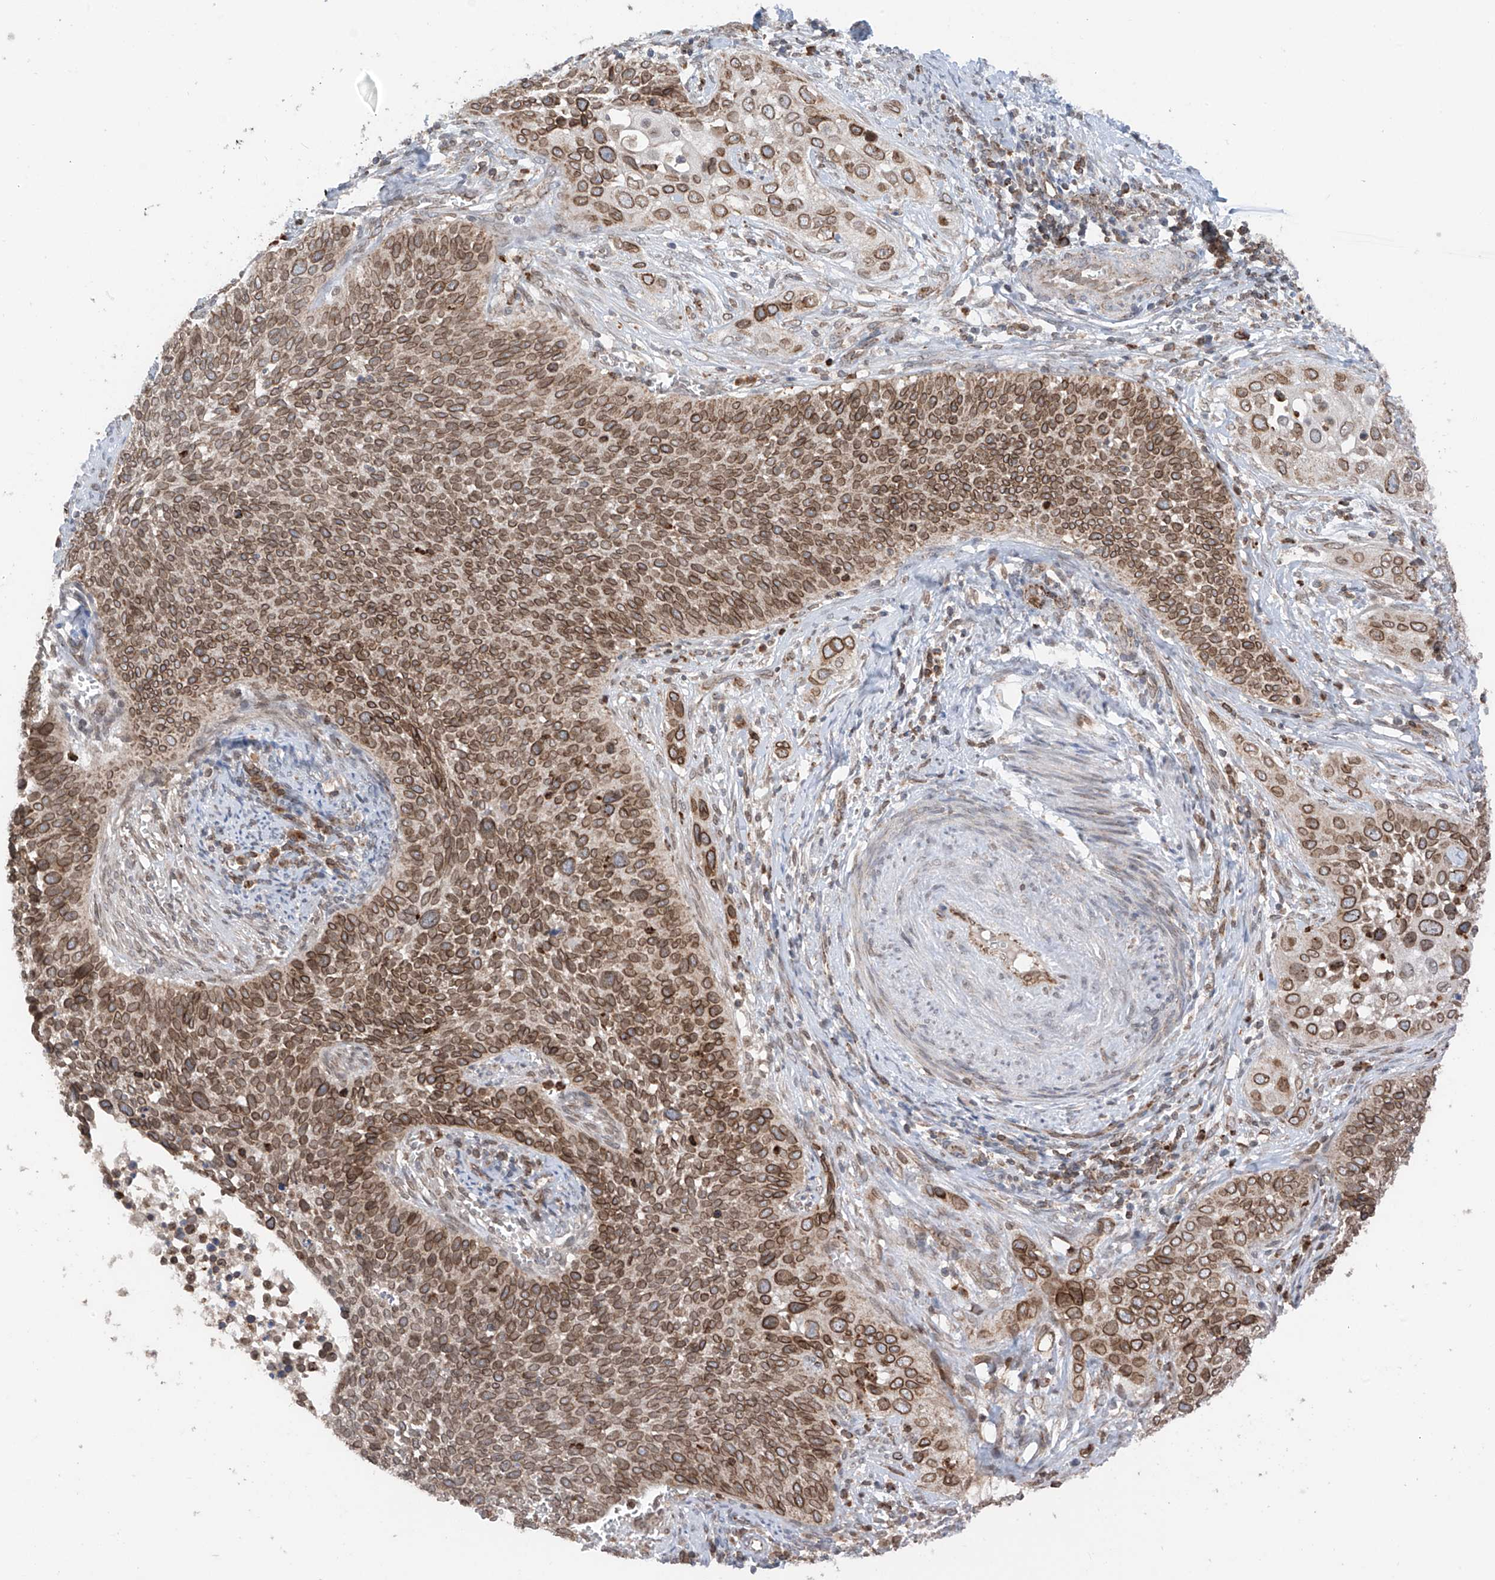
{"staining": {"intensity": "moderate", "quantity": ">75%", "location": "cytoplasmic/membranous,nuclear"}, "tissue": "cervical cancer", "cell_type": "Tumor cells", "image_type": "cancer", "snomed": [{"axis": "morphology", "description": "Squamous cell carcinoma, NOS"}, {"axis": "topography", "description": "Cervix"}], "caption": "Cervical cancer (squamous cell carcinoma) stained with a protein marker reveals moderate staining in tumor cells.", "gene": "AHCTF1", "patient": {"sex": "female", "age": 34}}